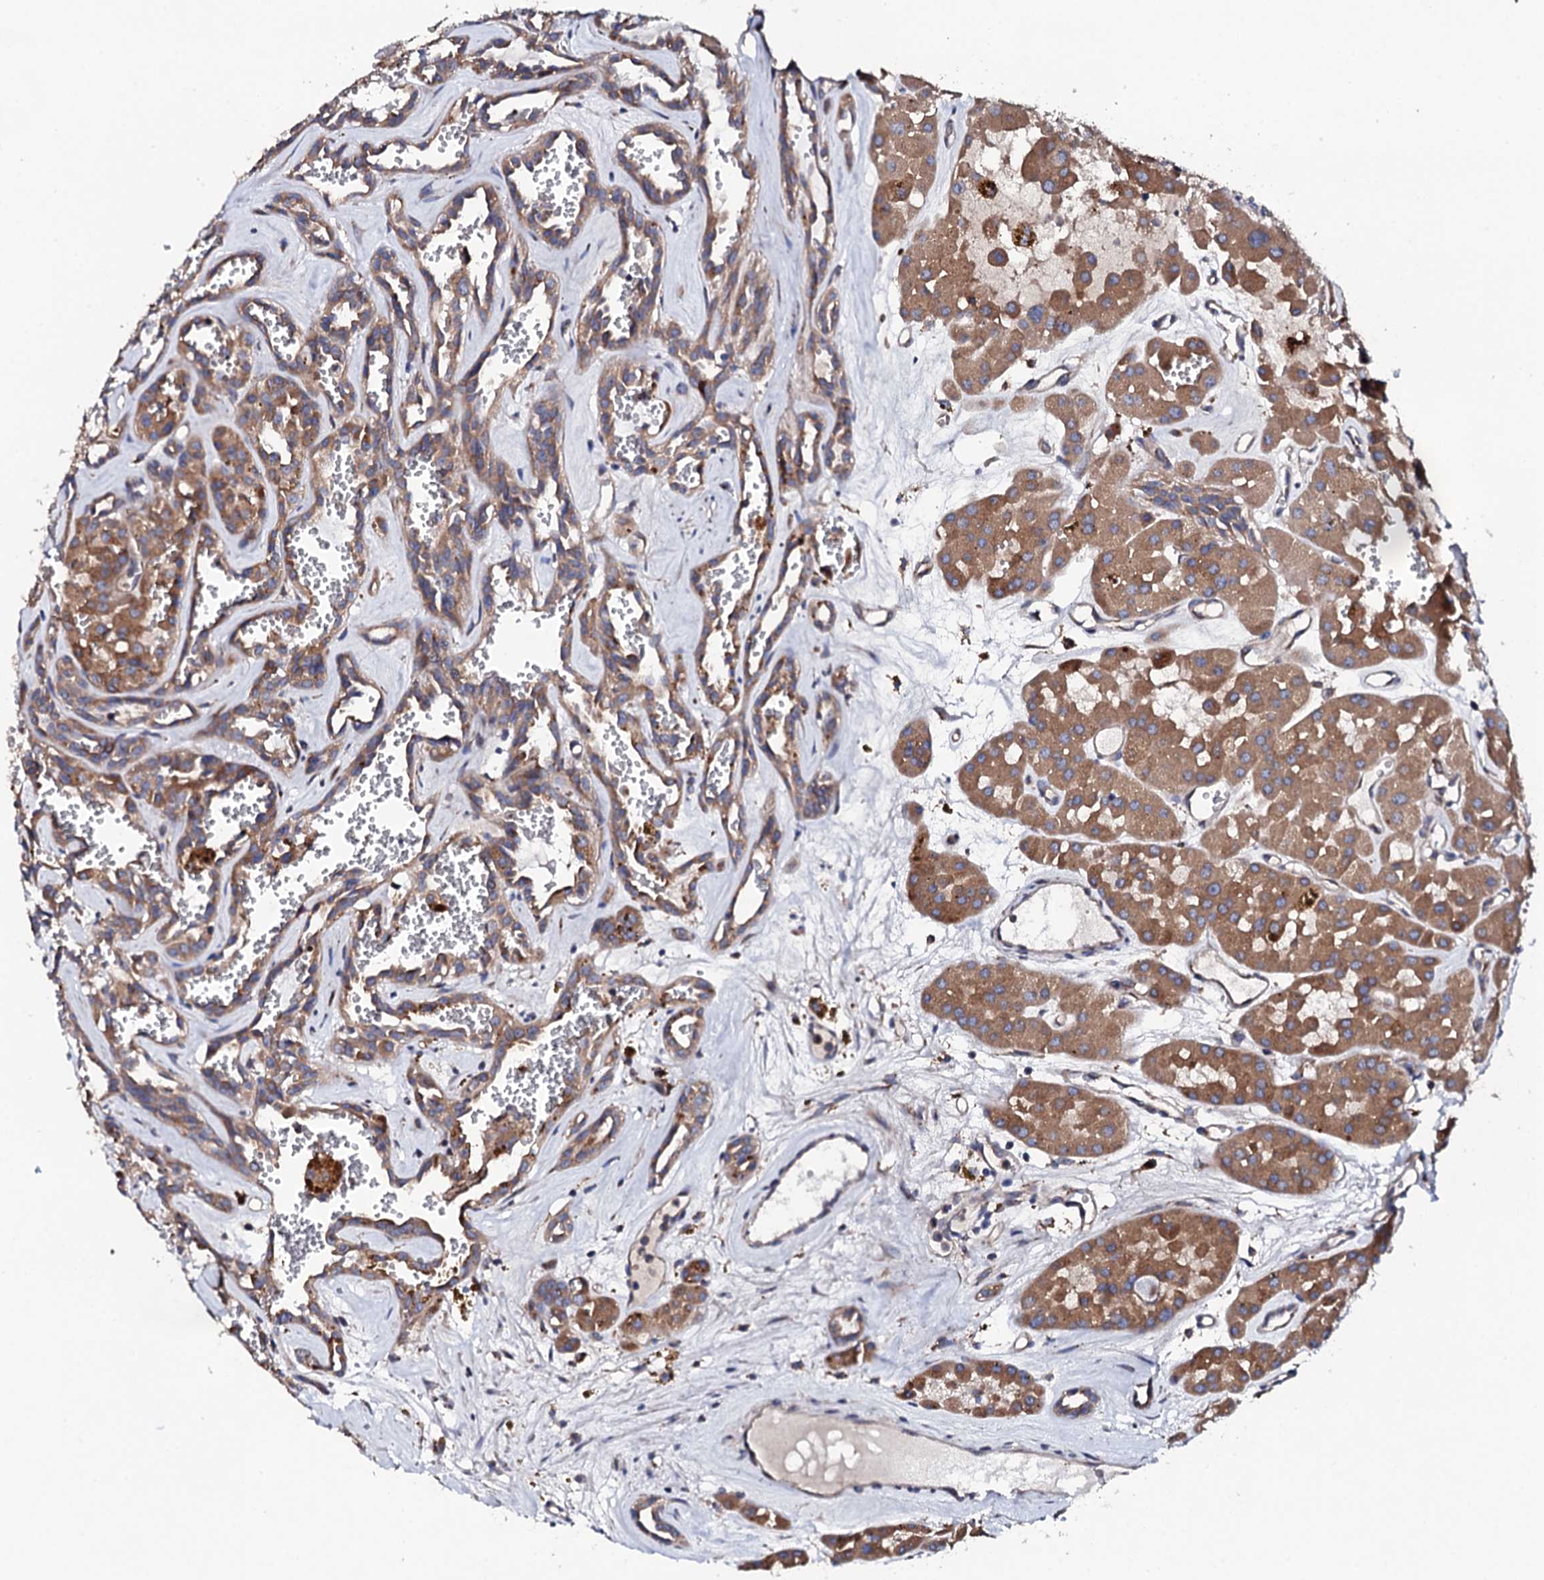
{"staining": {"intensity": "moderate", "quantity": ">75%", "location": "cytoplasmic/membranous"}, "tissue": "renal cancer", "cell_type": "Tumor cells", "image_type": "cancer", "snomed": [{"axis": "morphology", "description": "Carcinoma, NOS"}, {"axis": "topography", "description": "Kidney"}], "caption": "High-power microscopy captured an IHC photomicrograph of renal cancer (carcinoma), revealing moderate cytoplasmic/membranous expression in approximately >75% of tumor cells. (Stains: DAB in brown, nuclei in blue, Microscopy: brightfield microscopy at high magnification).", "gene": "LIPT2", "patient": {"sex": "female", "age": 75}}